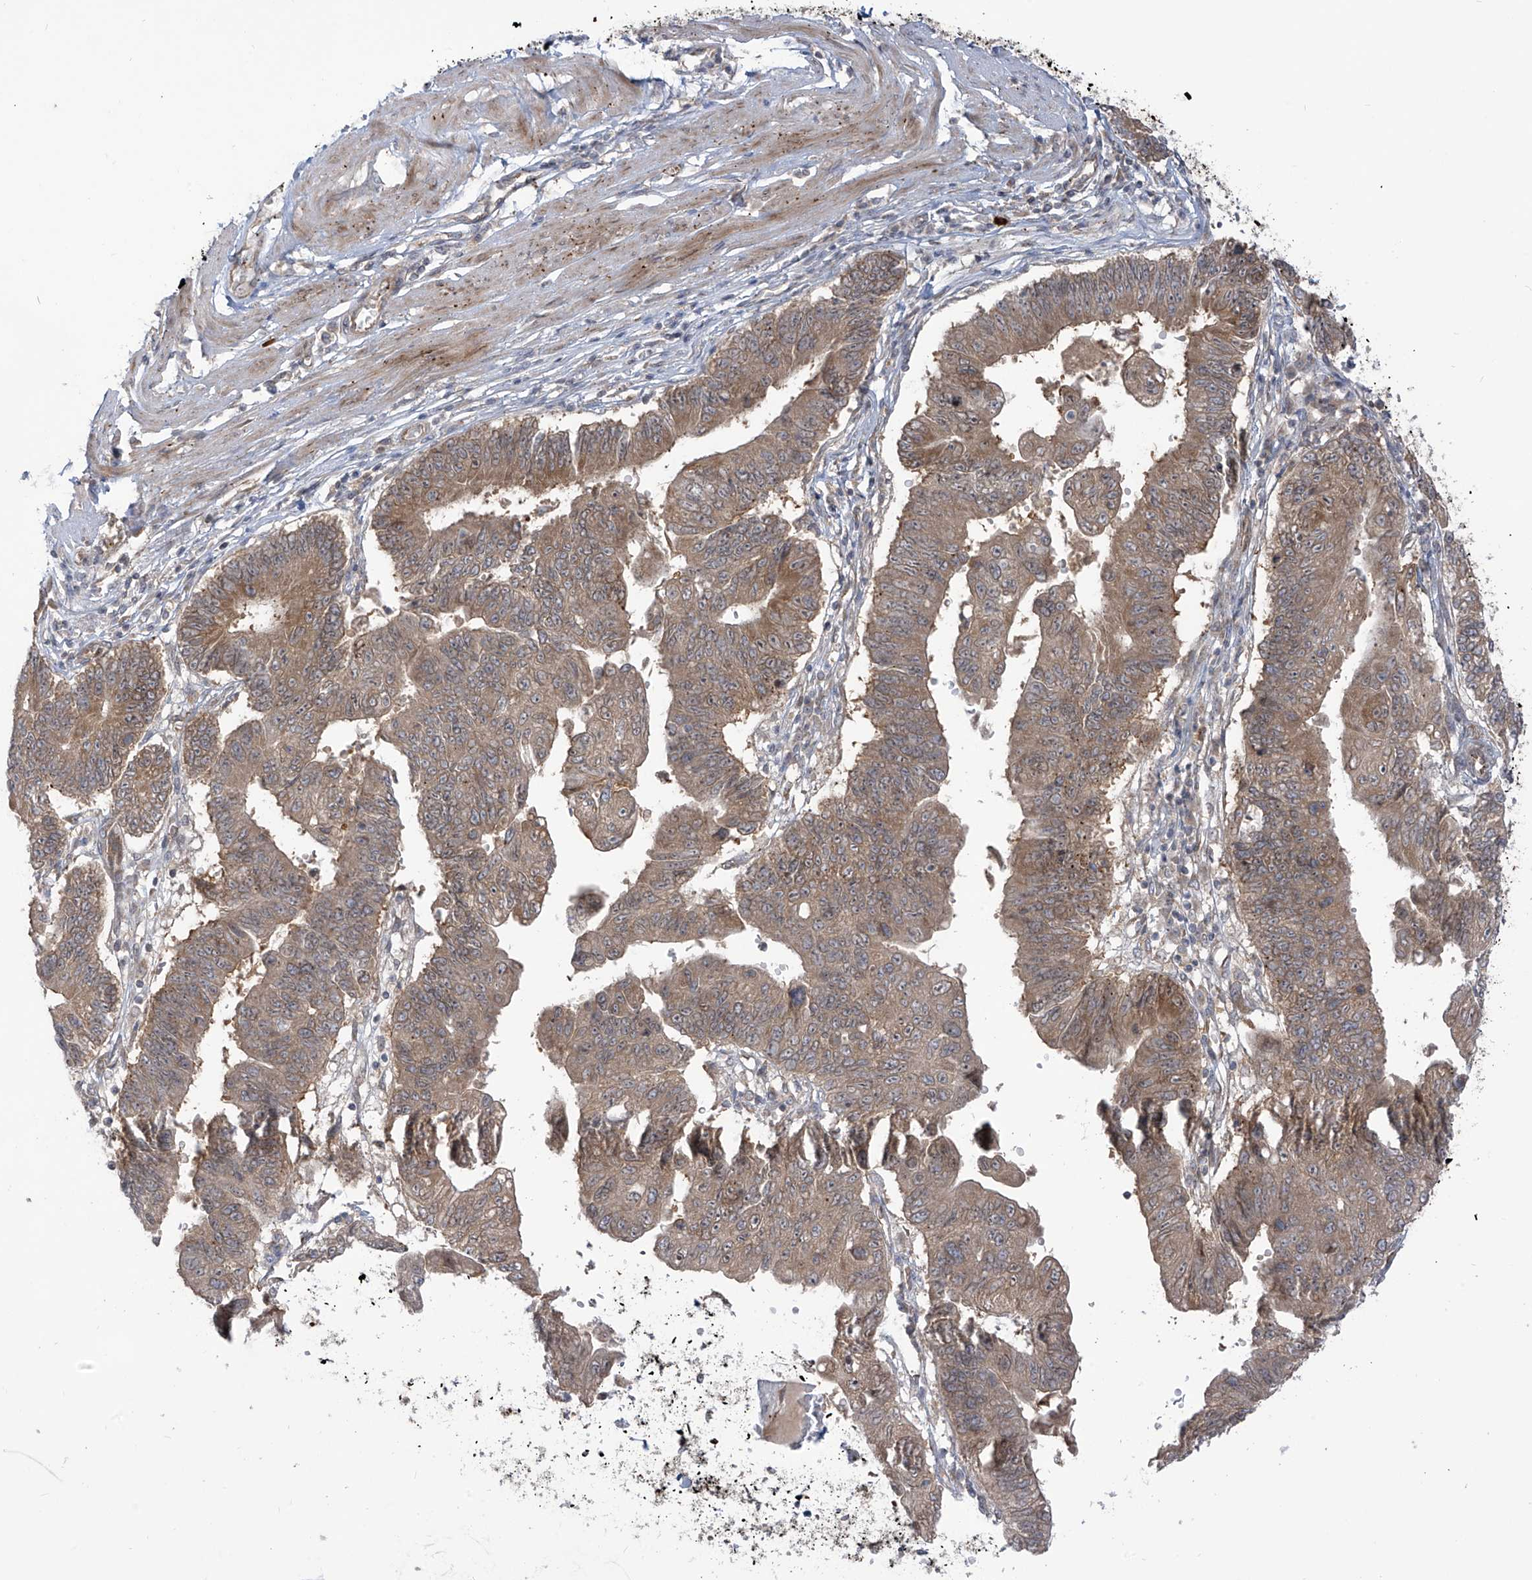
{"staining": {"intensity": "moderate", "quantity": ">75%", "location": "cytoplasmic/membranous"}, "tissue": "stomach cancer", "cell_type": "Tumor cells", "image_type": "cancer", "snomed": [{"axis": "morphology", "description": "Adenocarcinoma, NOS"}, {"axis": "topography", "description": "Stomach"}], "caption": "Moderate cytoplasmic/membranous protein staining is identified in about >75% of tumor cells in stomach adenocarcinoma. The protein of interest is stained brown, and the nuclei are stained in blue (DAB IHC with brightfield microscopy, high magnification).", "gene": "TRIM67", "patient": {"sex": "male", "age": 59}}